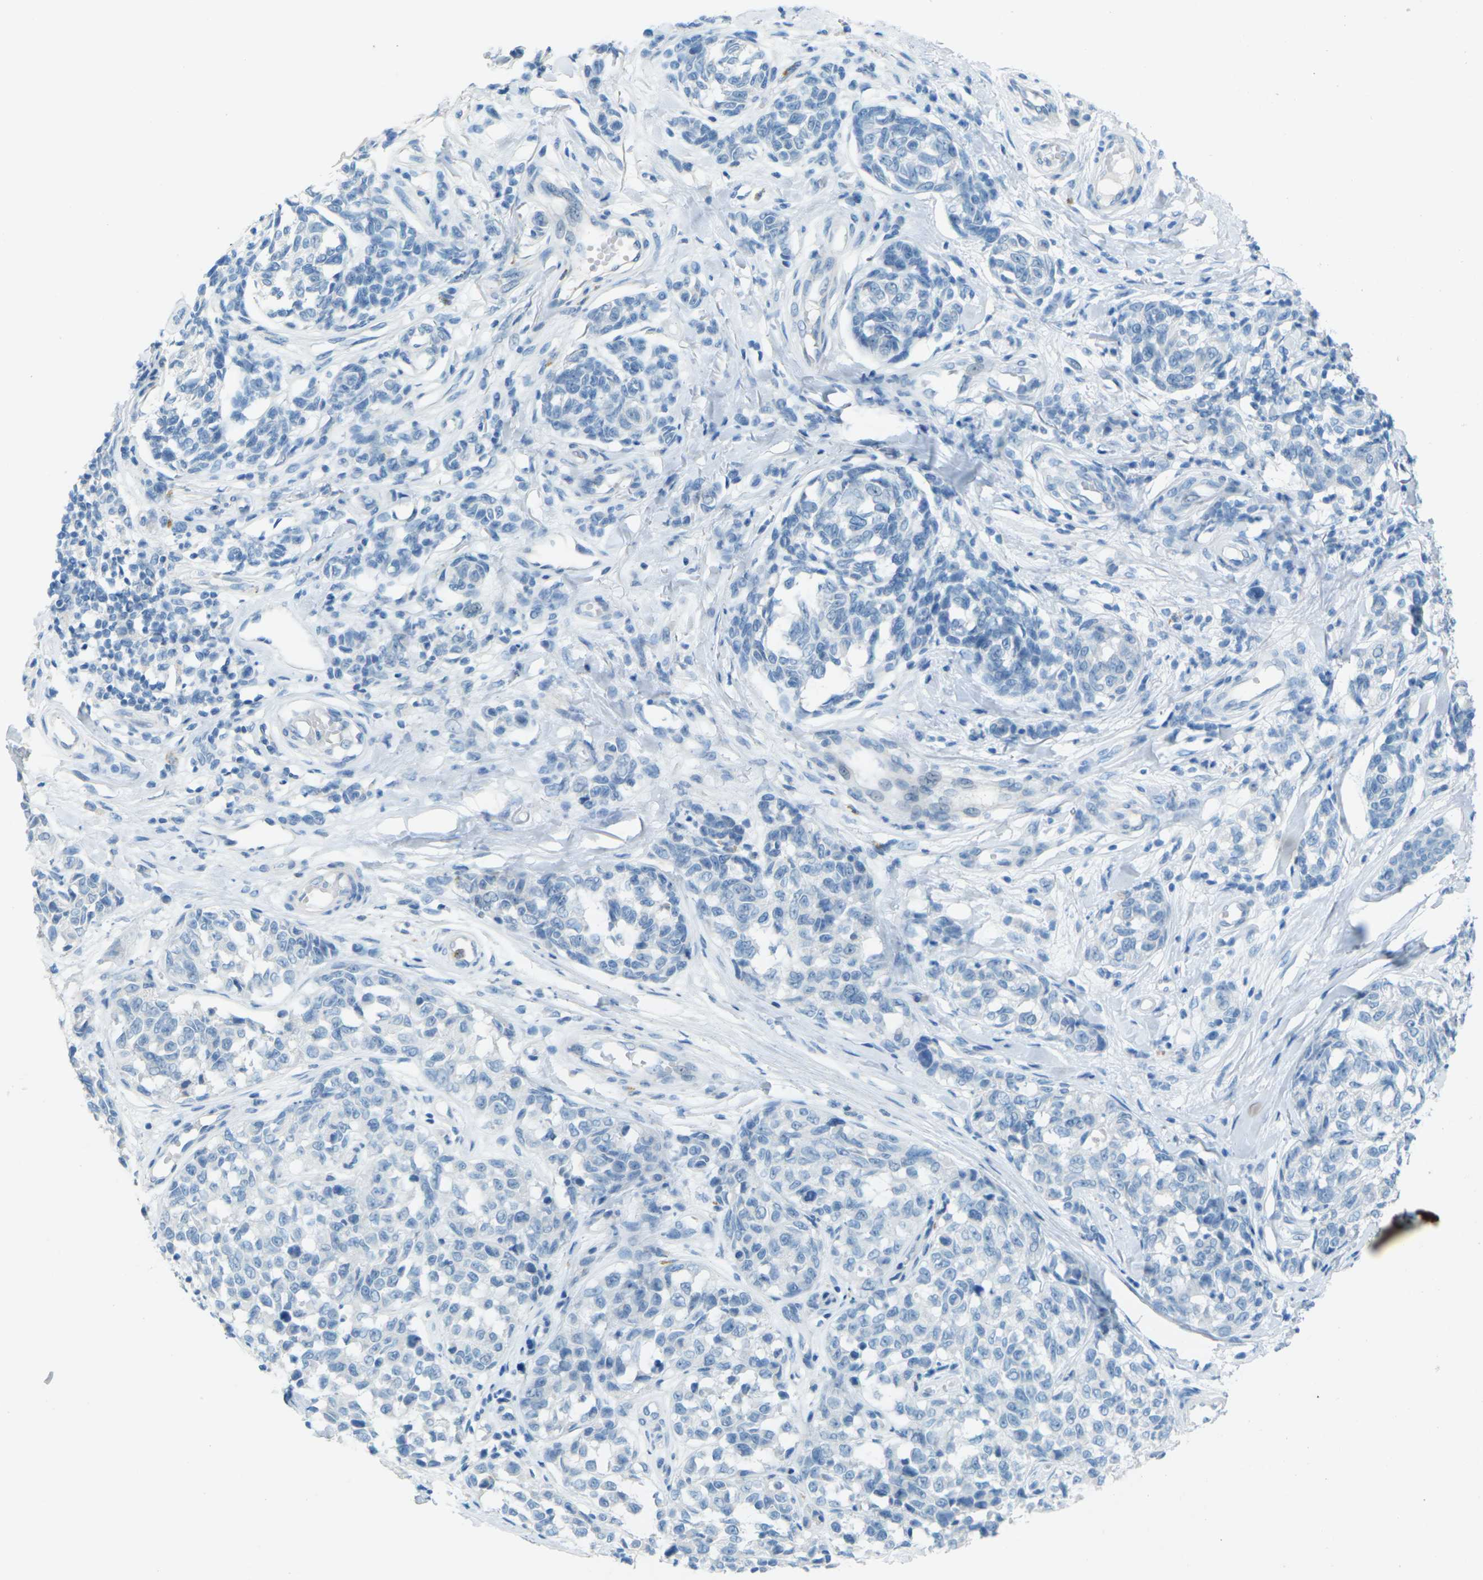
{"staining": {"intensity": "negative", "quantity": "none", "location": "none"}, "tissue": "melanoma", "cell_type": "Tumor cells", "image_type": "cancer", "snomed": [{"axis": "morphology", "description": "Malignant melanoma, NOS"}, {"axis": "topography", "description": "Skin"}], "caption": "High magnification brightfield microscopy of malignant melanoma stained with DAB (brown) and counterstained with hematoxylin (blue): tumor cells show no significant positivity.", "gene": "CDH16", "patient": {"sex": "female", "age": 64}}